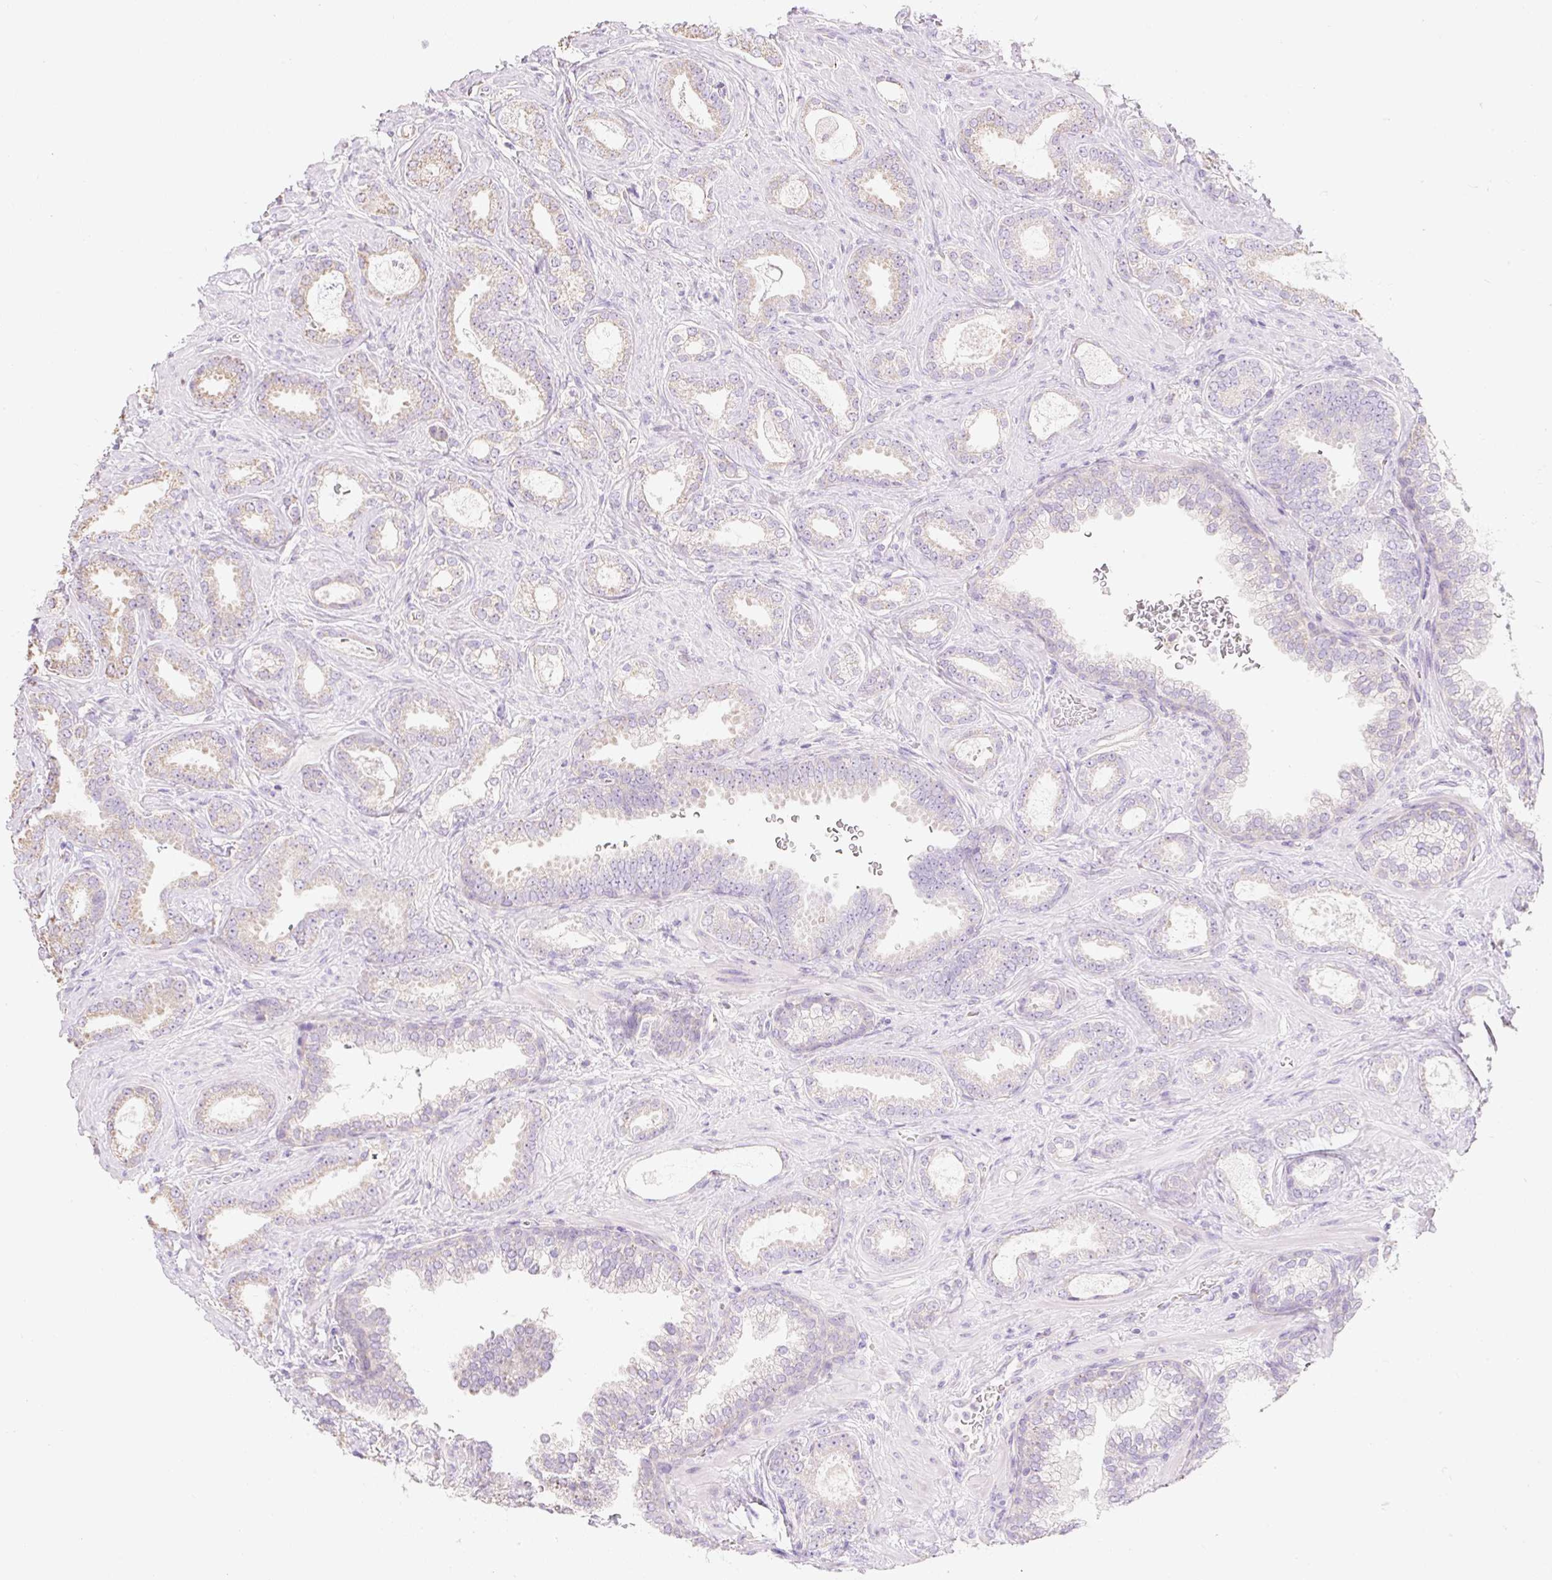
{"staining": {"intensity": "weak", "quantity": "<25%", "location": "cytoplasmic/membranous"}, "tissue": "prostate cancer", "cell_type": "Tumor cells", "image_type": "cancer", "snomed": [{"axis": "morphology", "description": "Adenocarcinoma, High grade"}, {"axis": "topography", "description": "Prostate"}], "caption": "Human prostate cancer stained for a protein using immunohistochemistry displays no positivity in tumor cells.", "gene": "DHX35", "patient": {"sex": "male", "age": 58}}